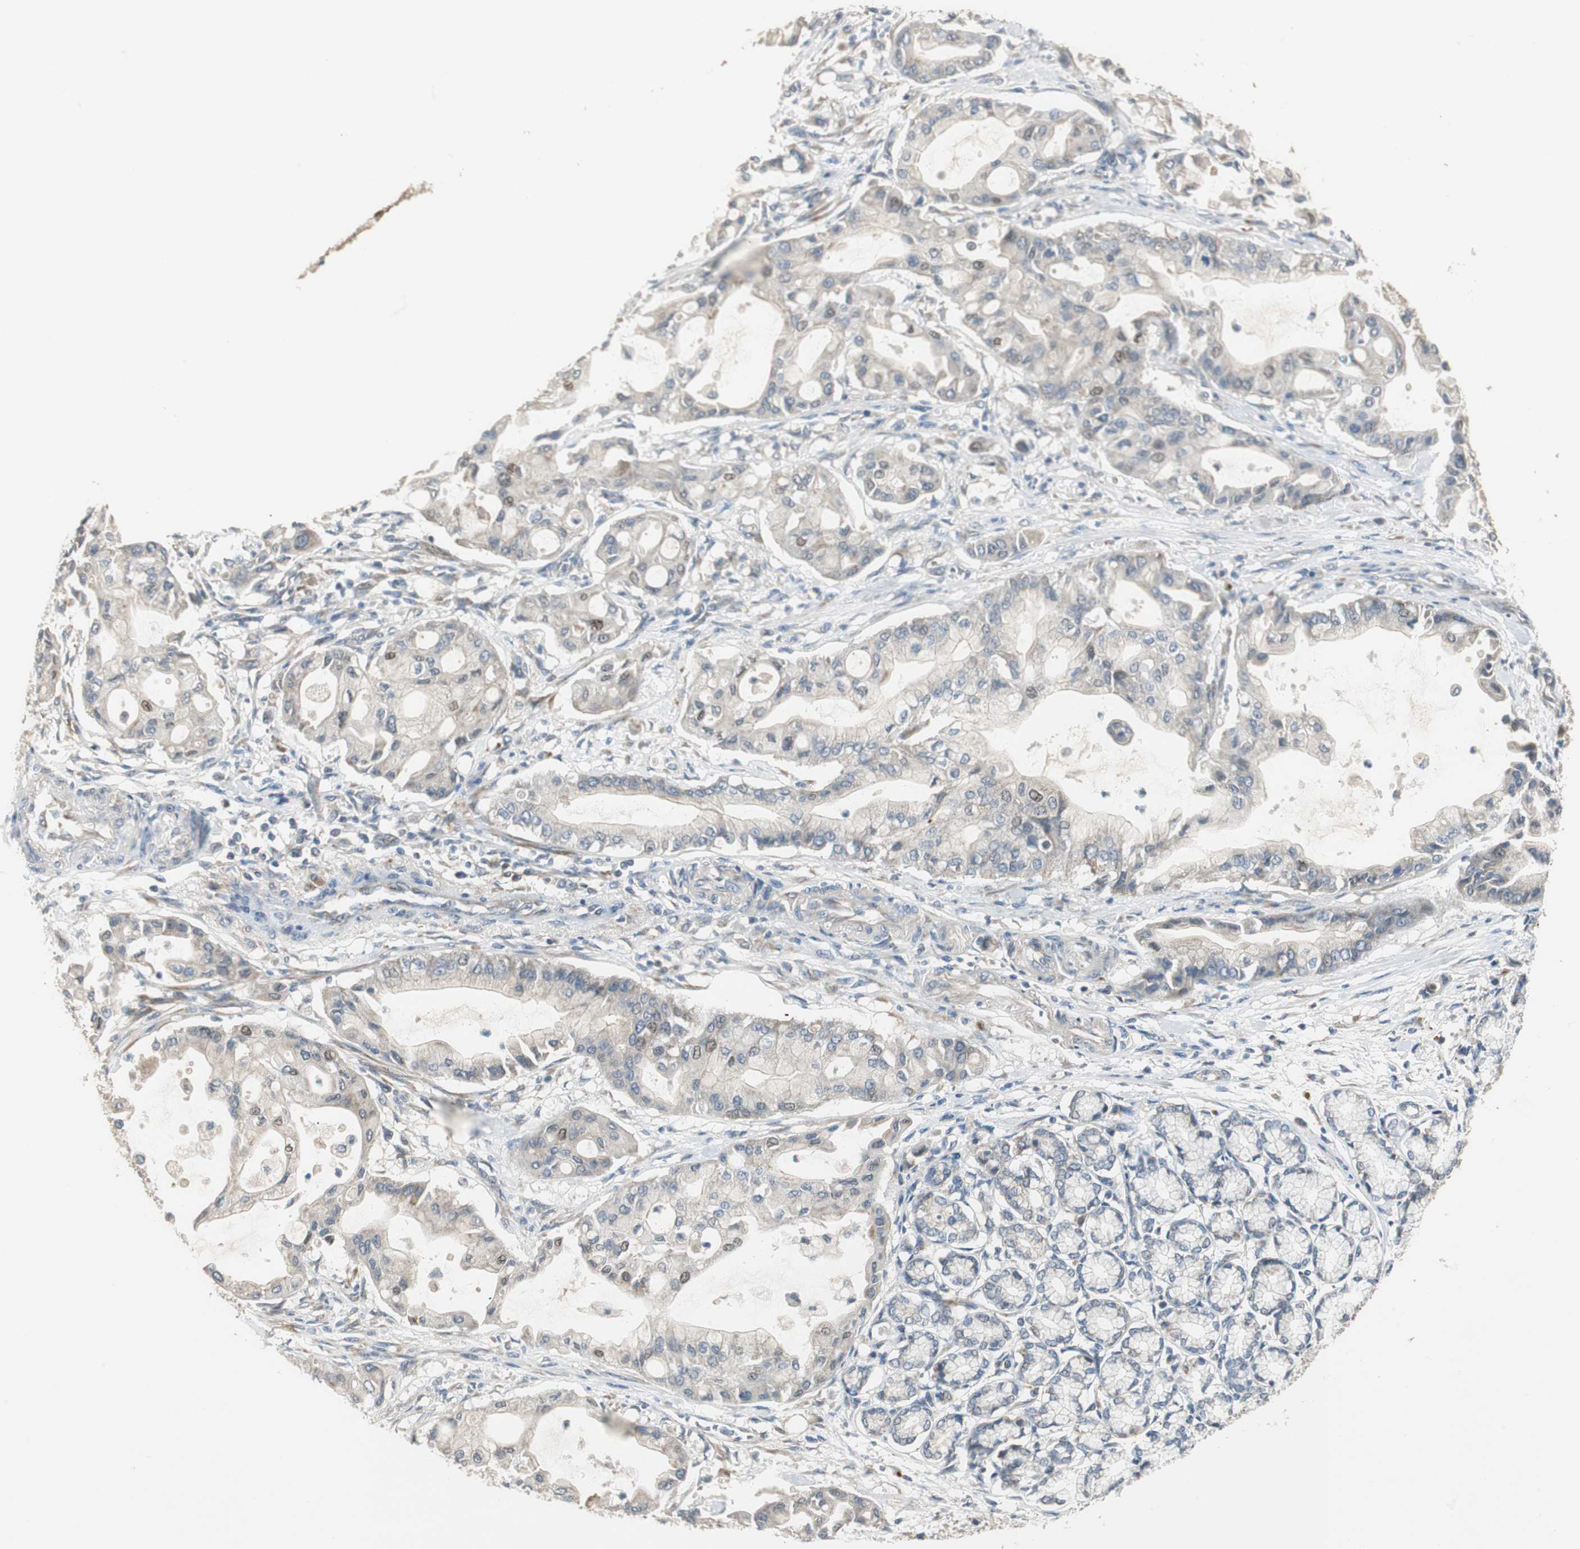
{"staining": {"intensity": "negative", "quantity": "none", "location": "none"}, "tissue": "pancreatic cancer", "cell_type": "Tumor cells", "image_type": "cancer", "snomed": [{"axis": "morphology", "description": "Adenocarcinoma, NOS"}, {"axis": "morphology", "description": "Adenocarcinoma, metastatic, NOS"}, {"axis": "topography", "description": "Lymph node"}, {"axis": "topography", "description": "Pancreas"}, {"axis": "topography", "description": "Duodenum"}], "caption": "Immunohistochemical staining of human pancreatic metastatic adenocarcinoma demonstrates no significant staining in tumor cells. The staining was performed using DAB to visualize the protein expression in brown, while the nuclei were stained in blue with hematoxylin (Magnification: 20x).", "gene": "MYT1", "patient": {"sex": "female", "age": 64}}